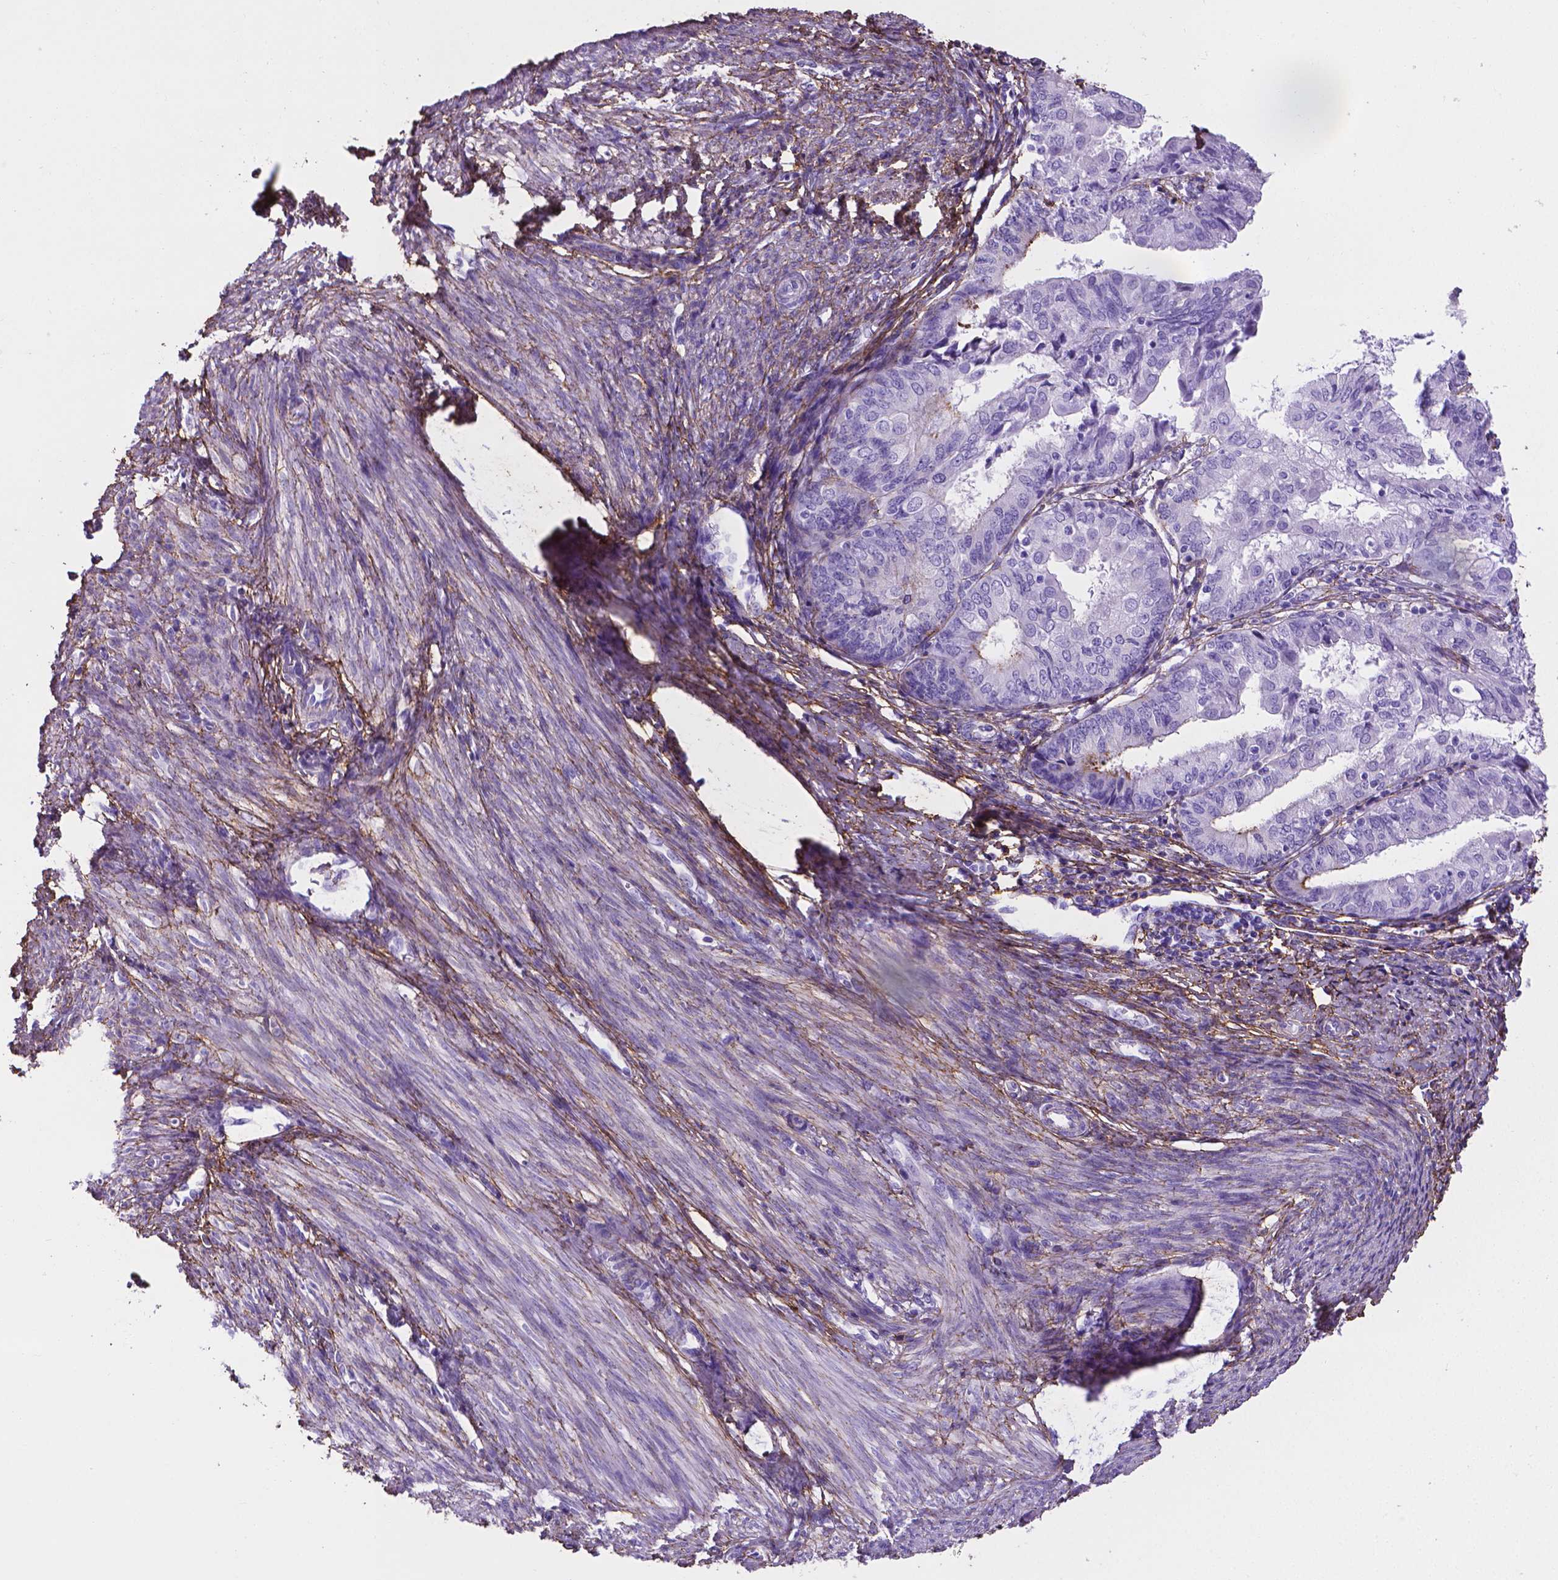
{"staining": {"intensity": "negative", "quantity": "none", "location": "none"}, "tissue": "endometrial cancer", "cell_type": "Tumor cells", "image_type": "cancer", "snomed": [{"axis": "morphology", "description": "Adenocarcinoma, NOS"}, {"axis": "topography", "description": "Endometrium"}], "caption": "Tumor cells are negative for protein expression in human endometrial cancer (adenocarcinoma). Brightfield microscopy of immunohistochemistry stained with DAB (brown) and hematoxylin (blue), captured at high magnification.", "gene": "MFAP2", "patient": {"sex": "female", "age": 68}}